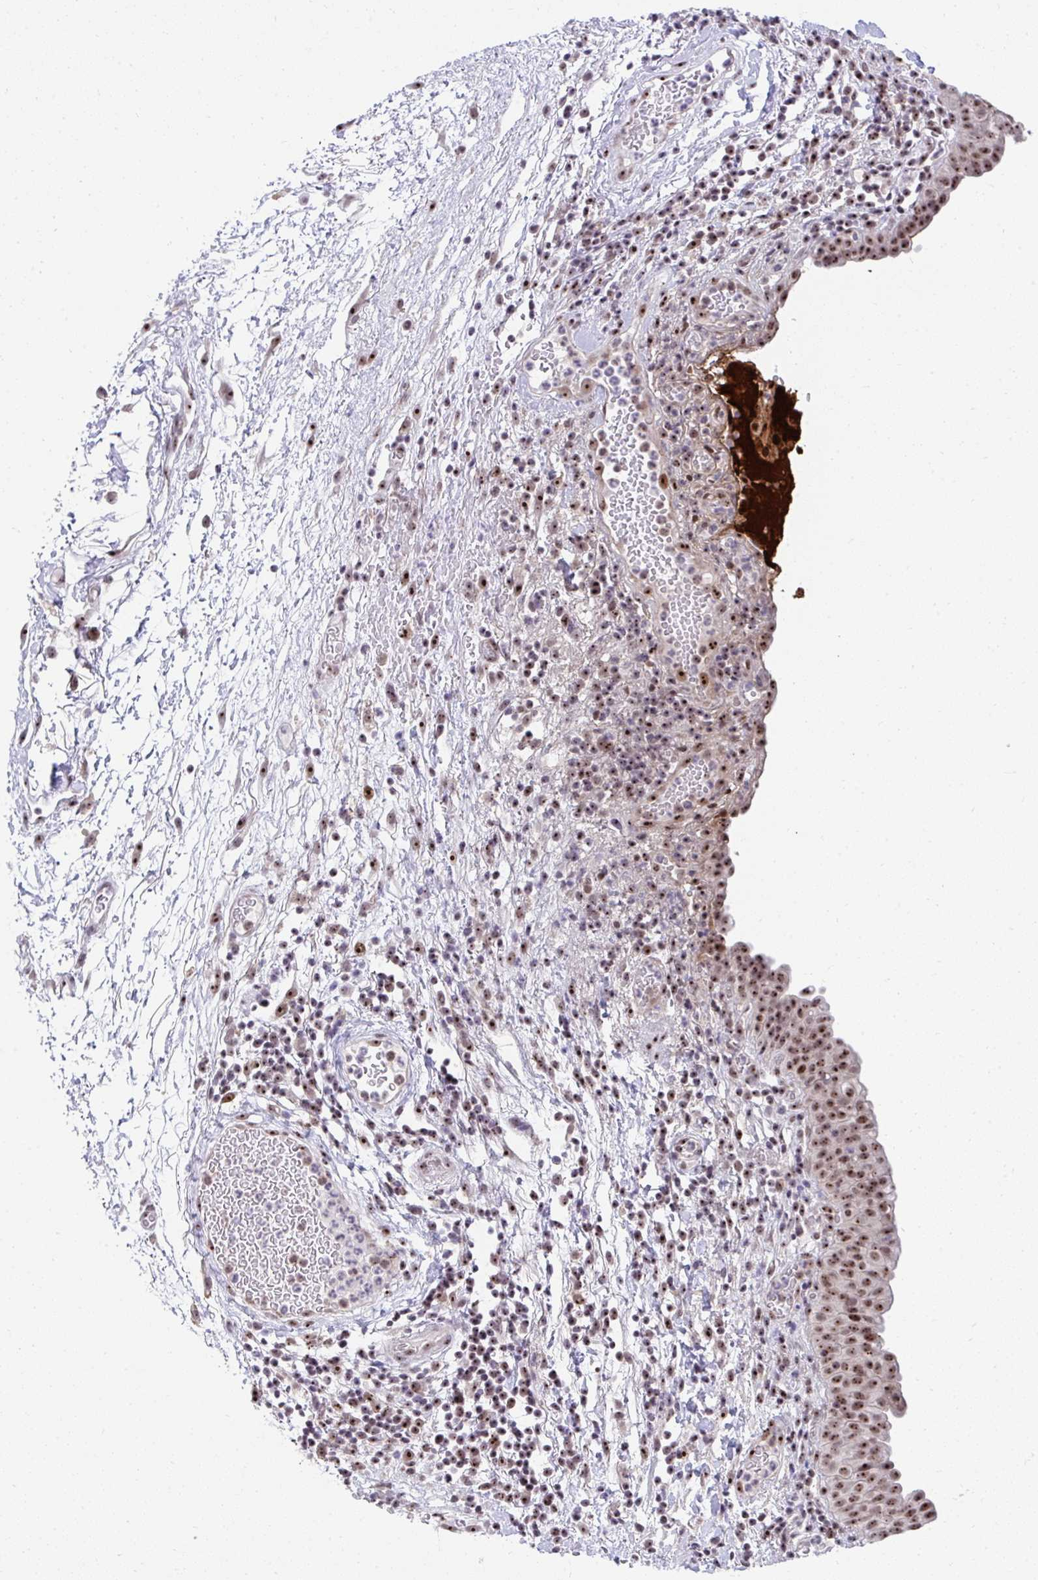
{"staining": {"intensity": "moderate", "quantity": ">75%", "location": "nuclear"}, "tissue": "urinary bladder", "cell_type": "Urothelial cells", "image_type": "normal", "snomed": [{"axis": "morphology", "description": "Normal tissue, NOS"}, {"axis": "morphology", "description": "Inflammation, NOS"}, {"axis": "topography", "description": "Urinary bladder"}], "caption": "DAB (3,3'-diaminobenzidine) immunohistochemical staining of unremarkable human urinary bladder shows moderate nuclear protein staining in about >75% of urothelial cells.", "gene": "HIRA", "patient": {"sex": "male", "age": 57}}